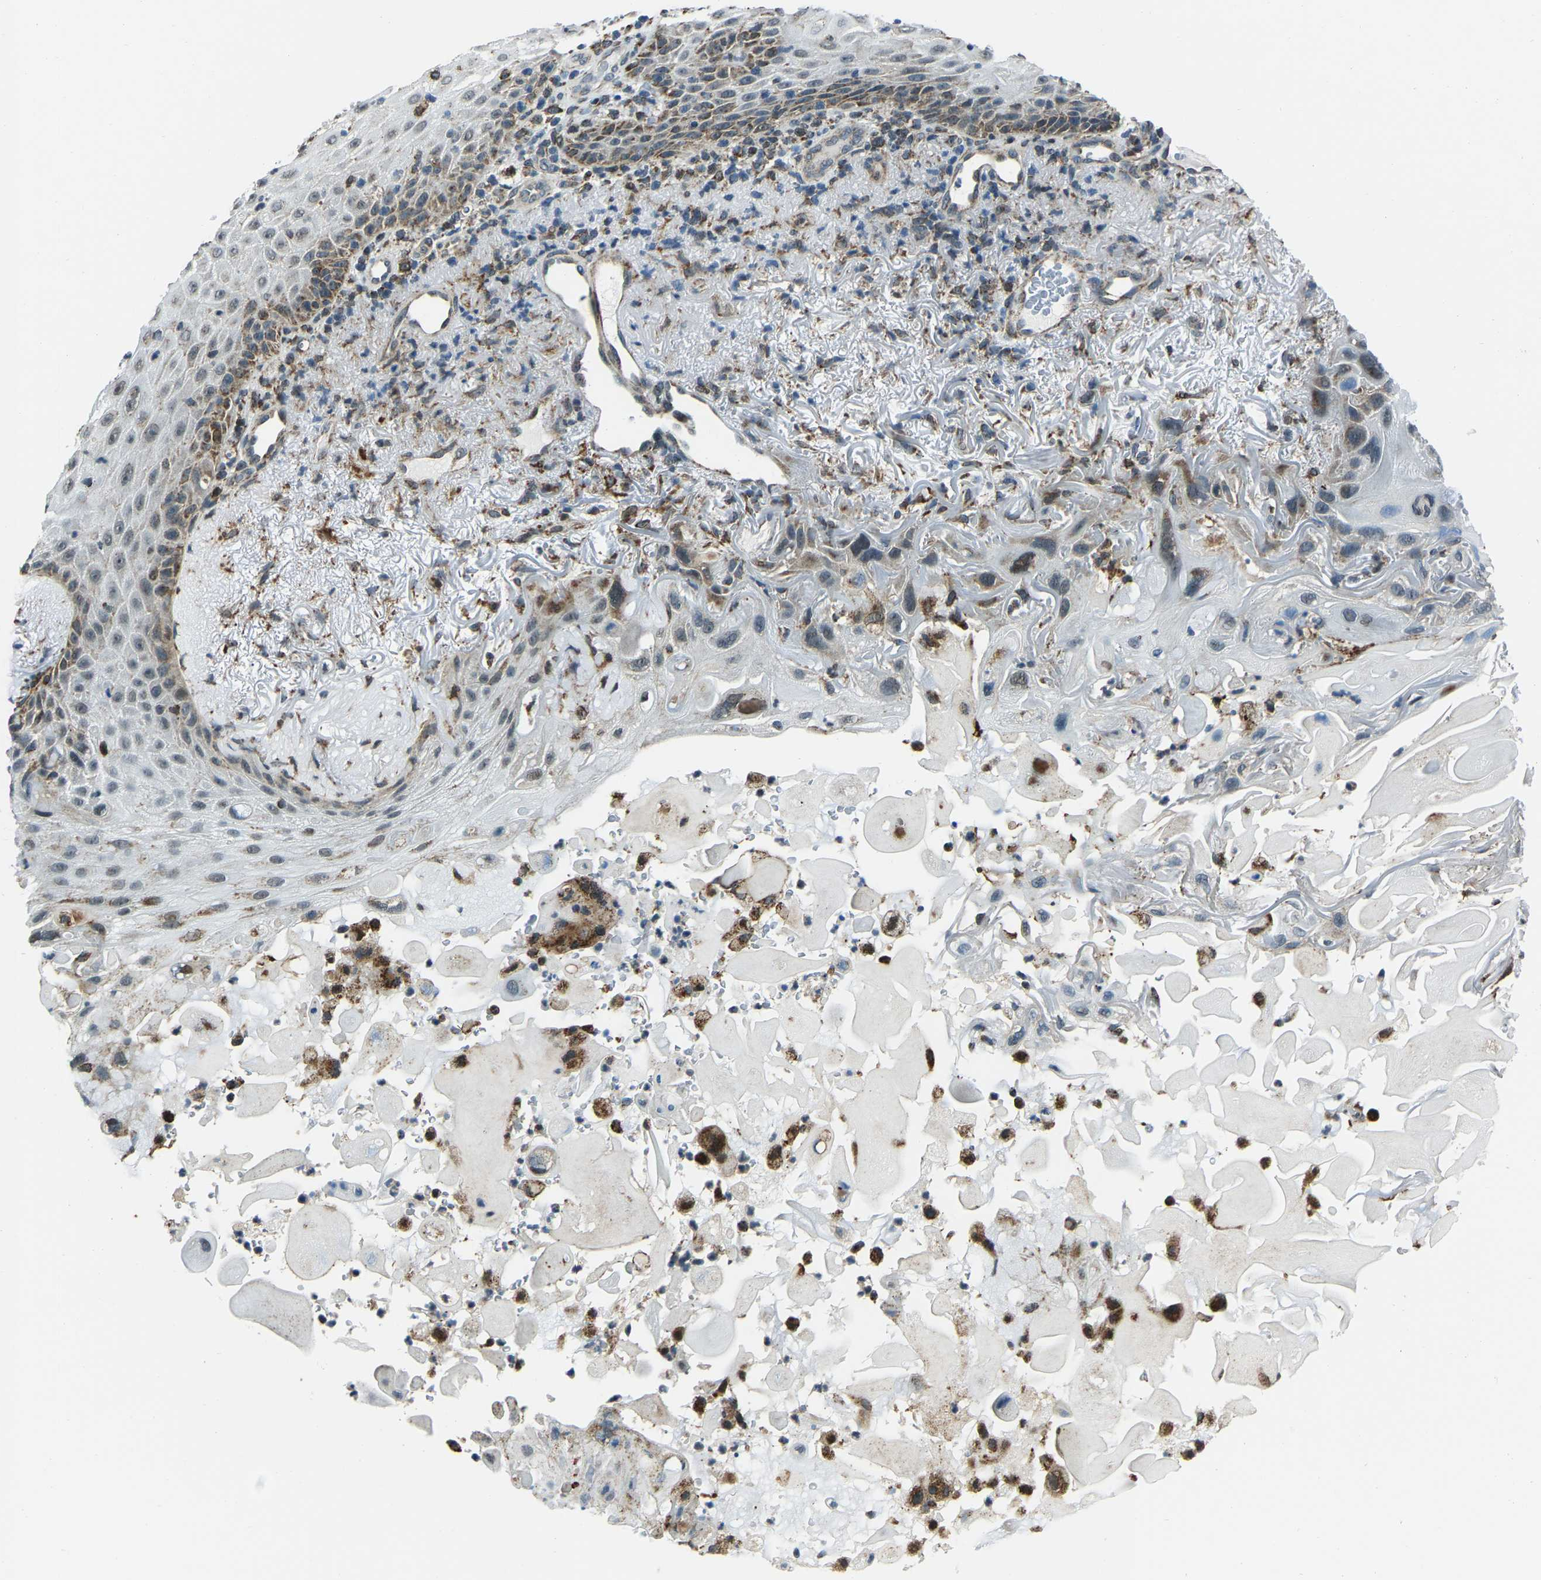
{"staining": {"intensity": "negative", "quantity": "none", "location": "none"}, "tissue": "skin cancer", "cell_type": "Tumor cells", "image_type": "cancer", "snomed": [{"axis": "morphology", "description": "Squamous cell carcinoma, NOS"}, {"axis": "topography", "description": "Skin"}], "caption": "This photomicrograph is of skin squamous cell carcinoma stained with IHC to label a protein in brown with the nuclei are counter-stained blue. There is no positivity in tumor cells.", "gene": "RBM33", "patient": {"sex": "female", "age": 77}}